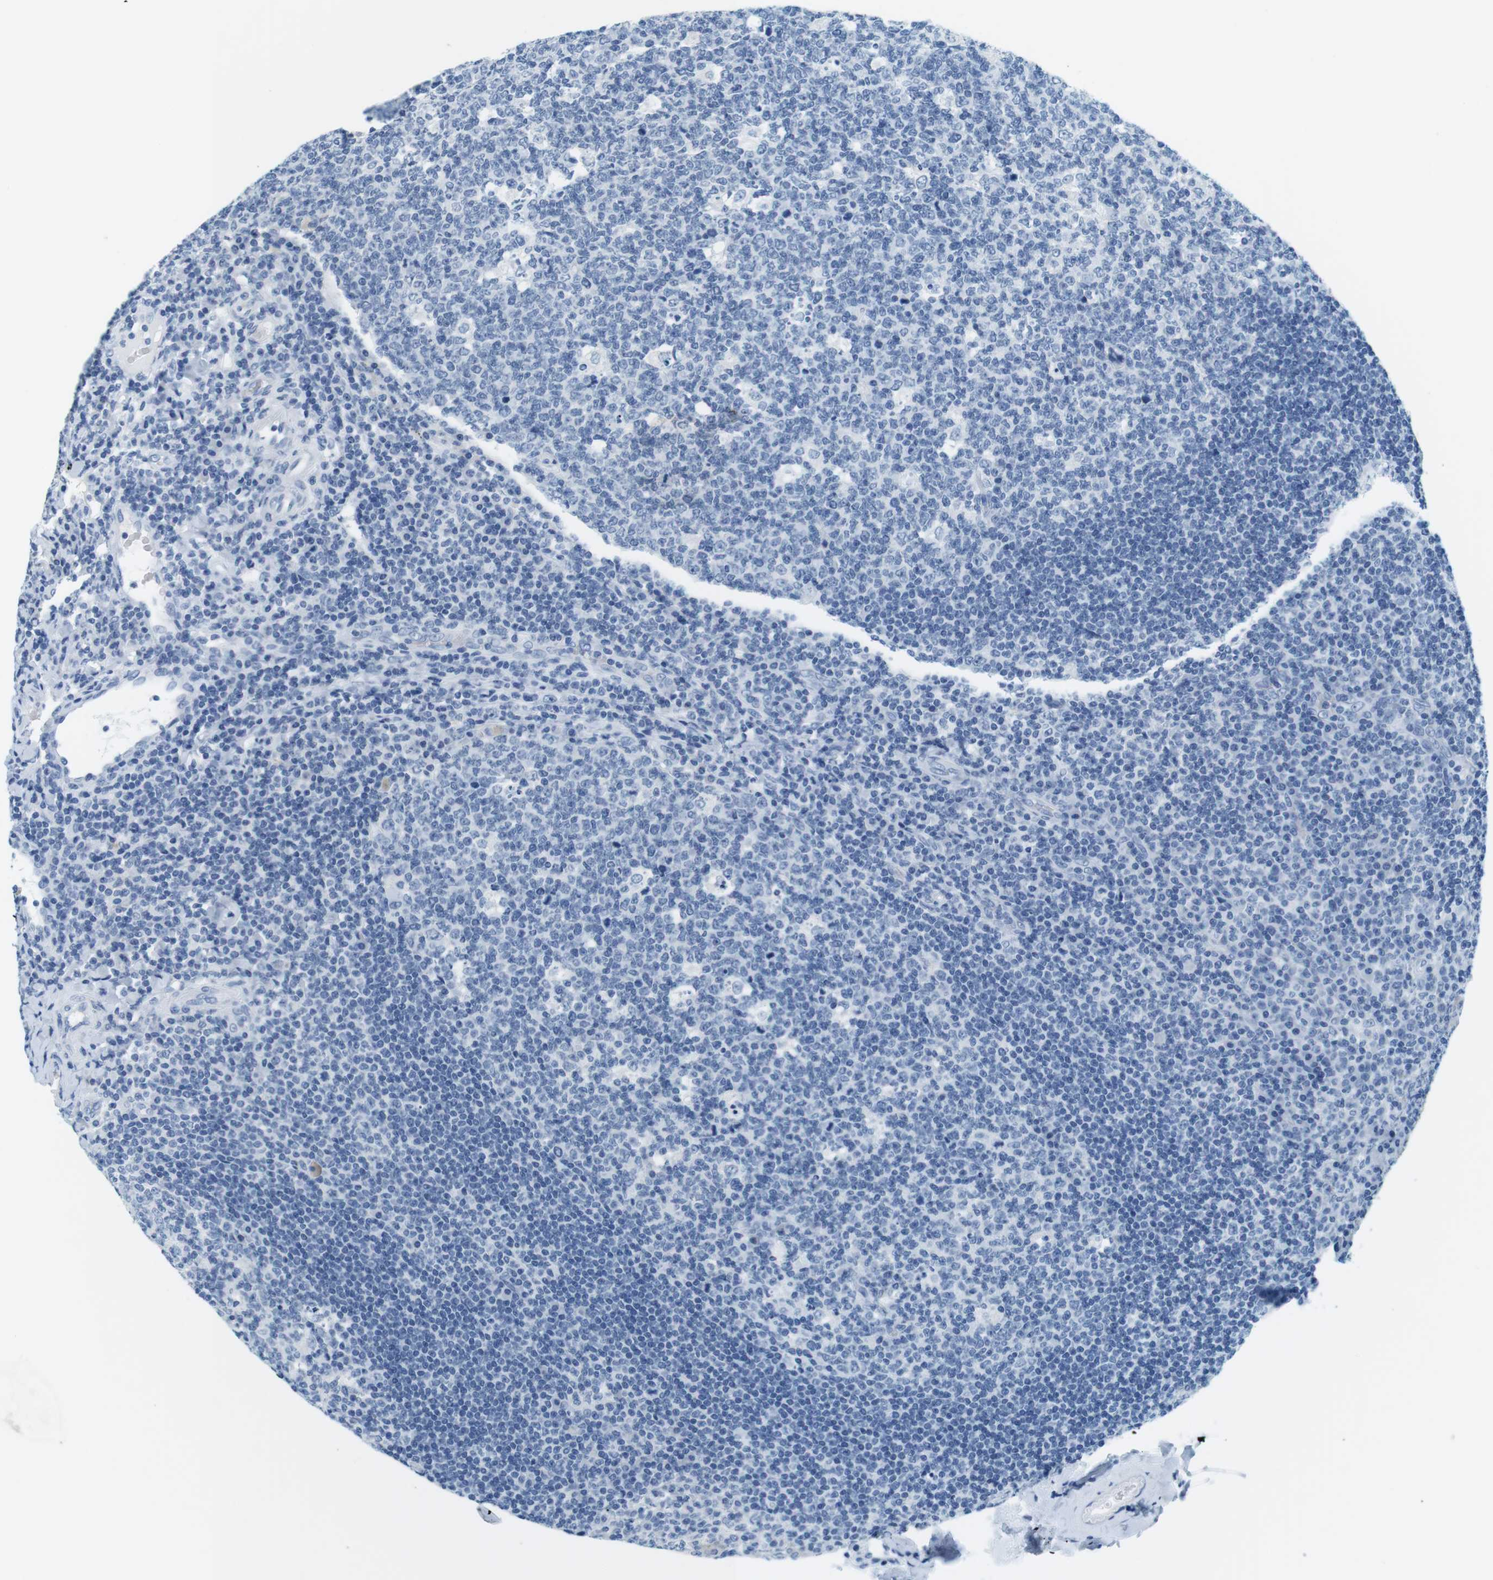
{"staining": {"intensity": "negative", "quantity": "none", "location": "none"}, "tissue": "tonsil", "cell_type": "Germinal center cells", "image_type": "normal", "snomed": [{"axis": "morphology", "description": "Normal tissue, NOS"}, {"axis": "topography", "description": "Tonsil"}], "caption": "There is no significant staining in germinal center cells of tonsil. Nuclei are stained in blue.", "gene": "CYP2C9", "patient": {"sex": "male", "age": 17}}